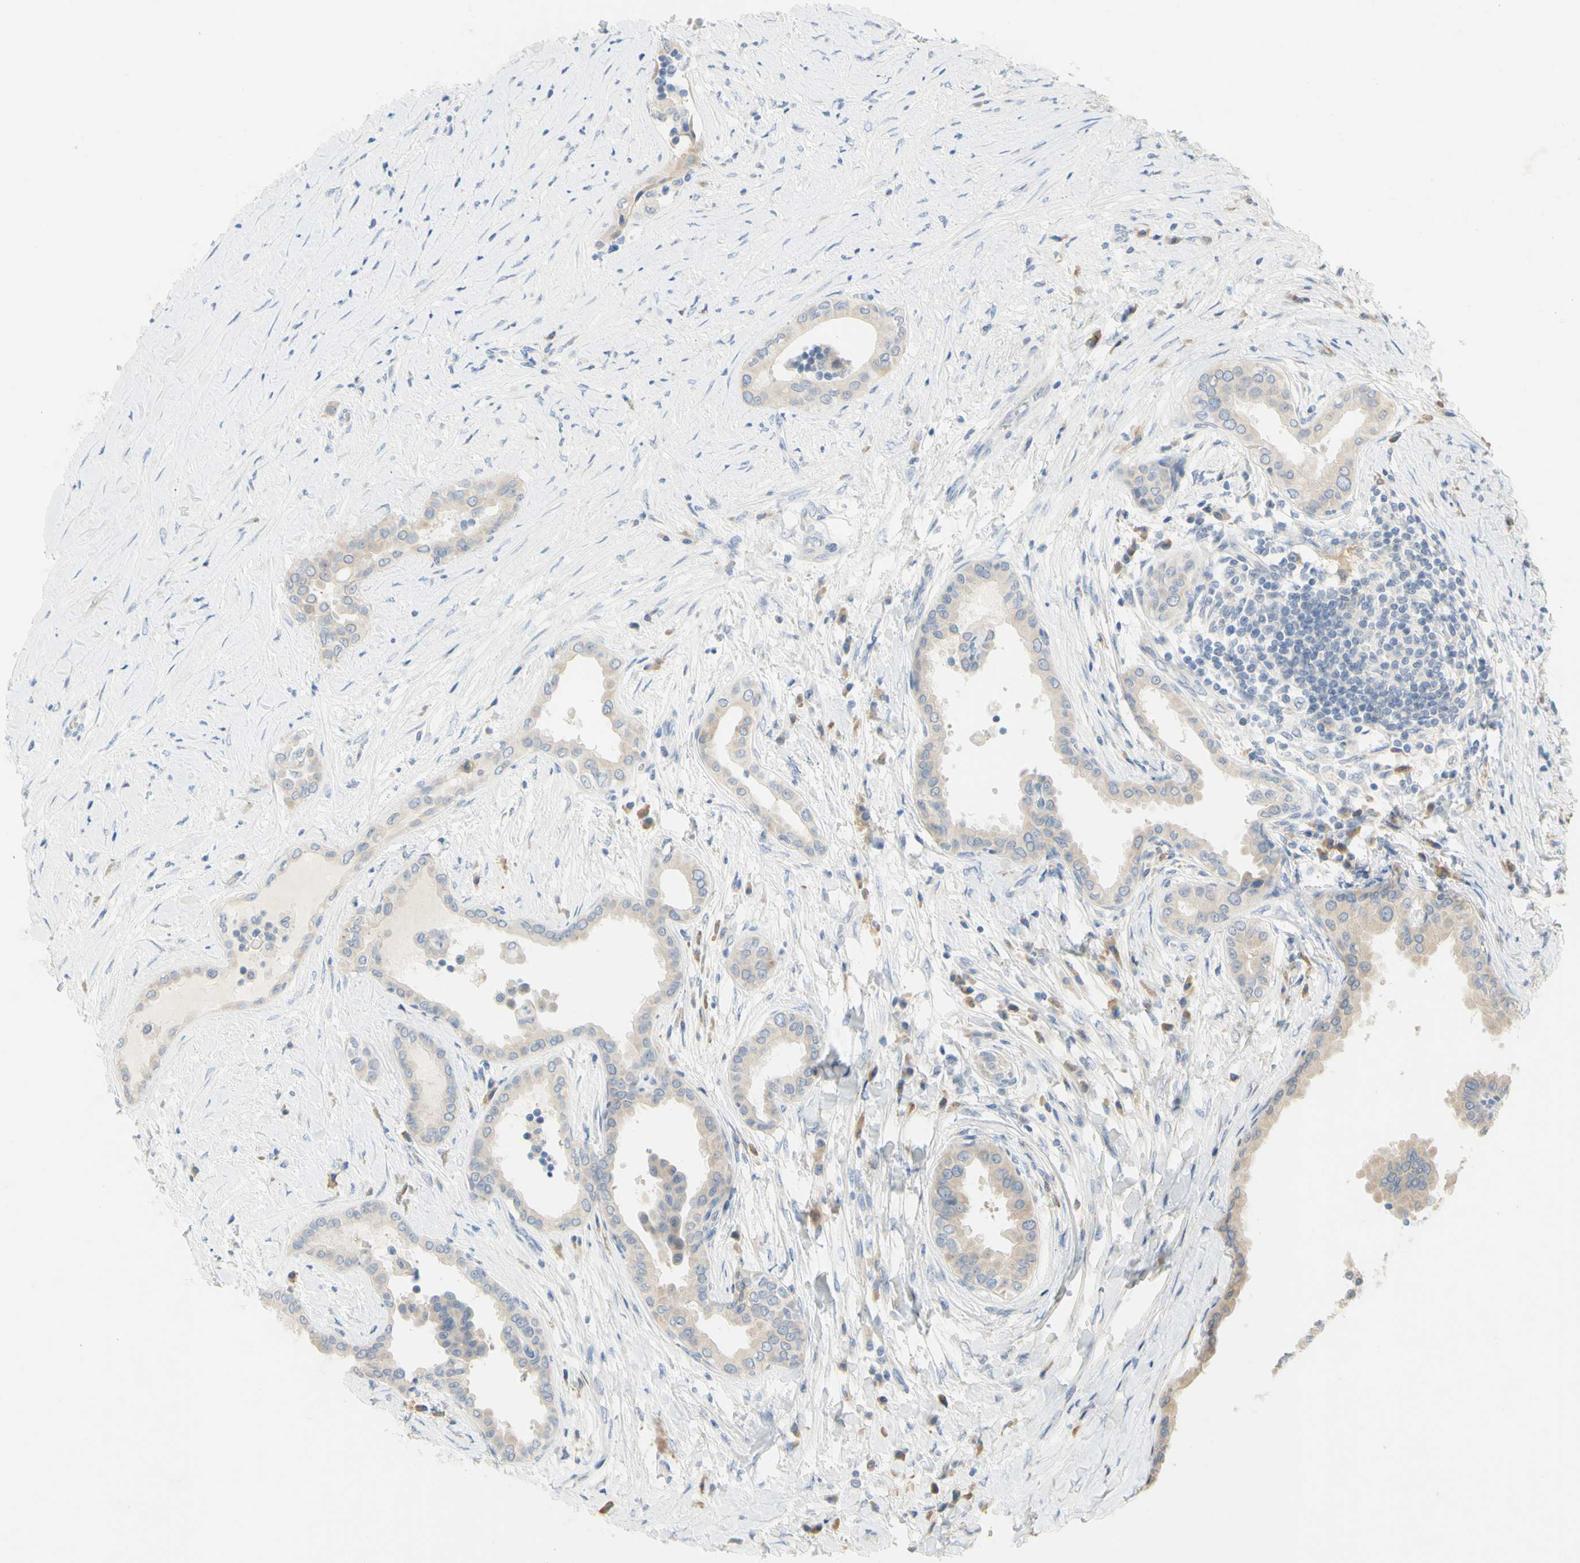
{"staining": {"intensity": "weak", "quantity": ">75%", "location": "cytoplasmic/membranous"}, "tissue": "thyroid cancer", "cell_type": "Tumor cells", "image_type": "cancer", "snomed": [{"axis": "morphology", "description": "Papillary adenocarcinoma, NOS"}, {"axis": "topography", "description": "Thyroid gland"}], "caption": "Thyroid papillary adenocarcinoma stained with a brown dye displays weak cytoplasmic/membranous positive expression in about >75% of tumor cells.", "gene": "CCNB2", "patient": {"sex": "male", "age": 33}}